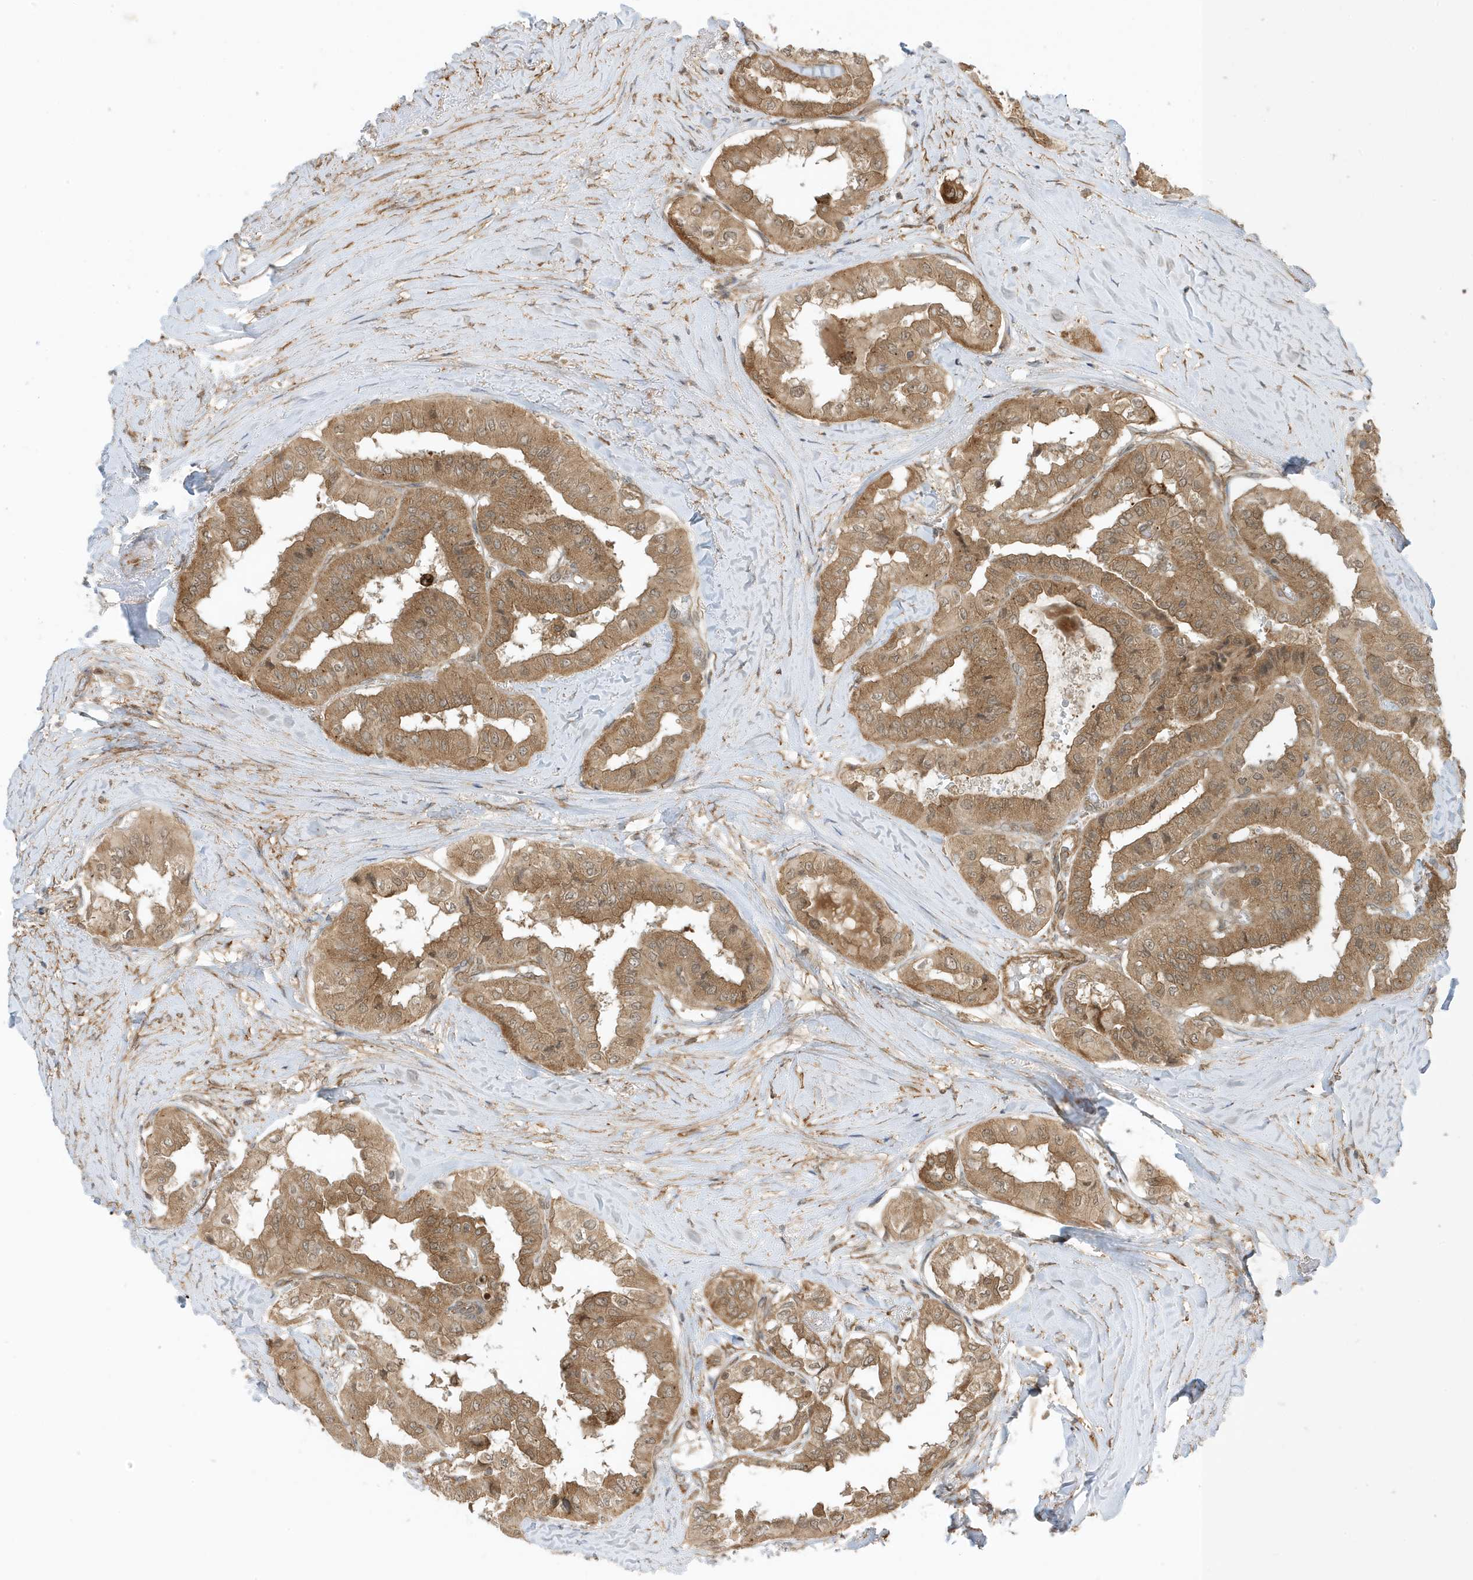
{"staining": {"intensity": "moderate", "quantity": ">75%", "location": "cytoplasmic/membranous"}, "tissue": "thyroid cancer", "cell_type": "Tumor cells", "image_type": "cancer", "snomed": [{"axis": "morphology", "description": "Papillary adenocarcinoma, NOS"}, {"axis": "topography", "description": "Thyroid gland"}], "caption": "The histopathology image reveals immunohistochemical staining of papillary adenocarcinoma (thyroid). There is moderate cytoplasmic/membranous expression is seen in approximately >75% of tumor cells.", "gene": "DHX36", "patient": {"sex": "female", "age": 59}}